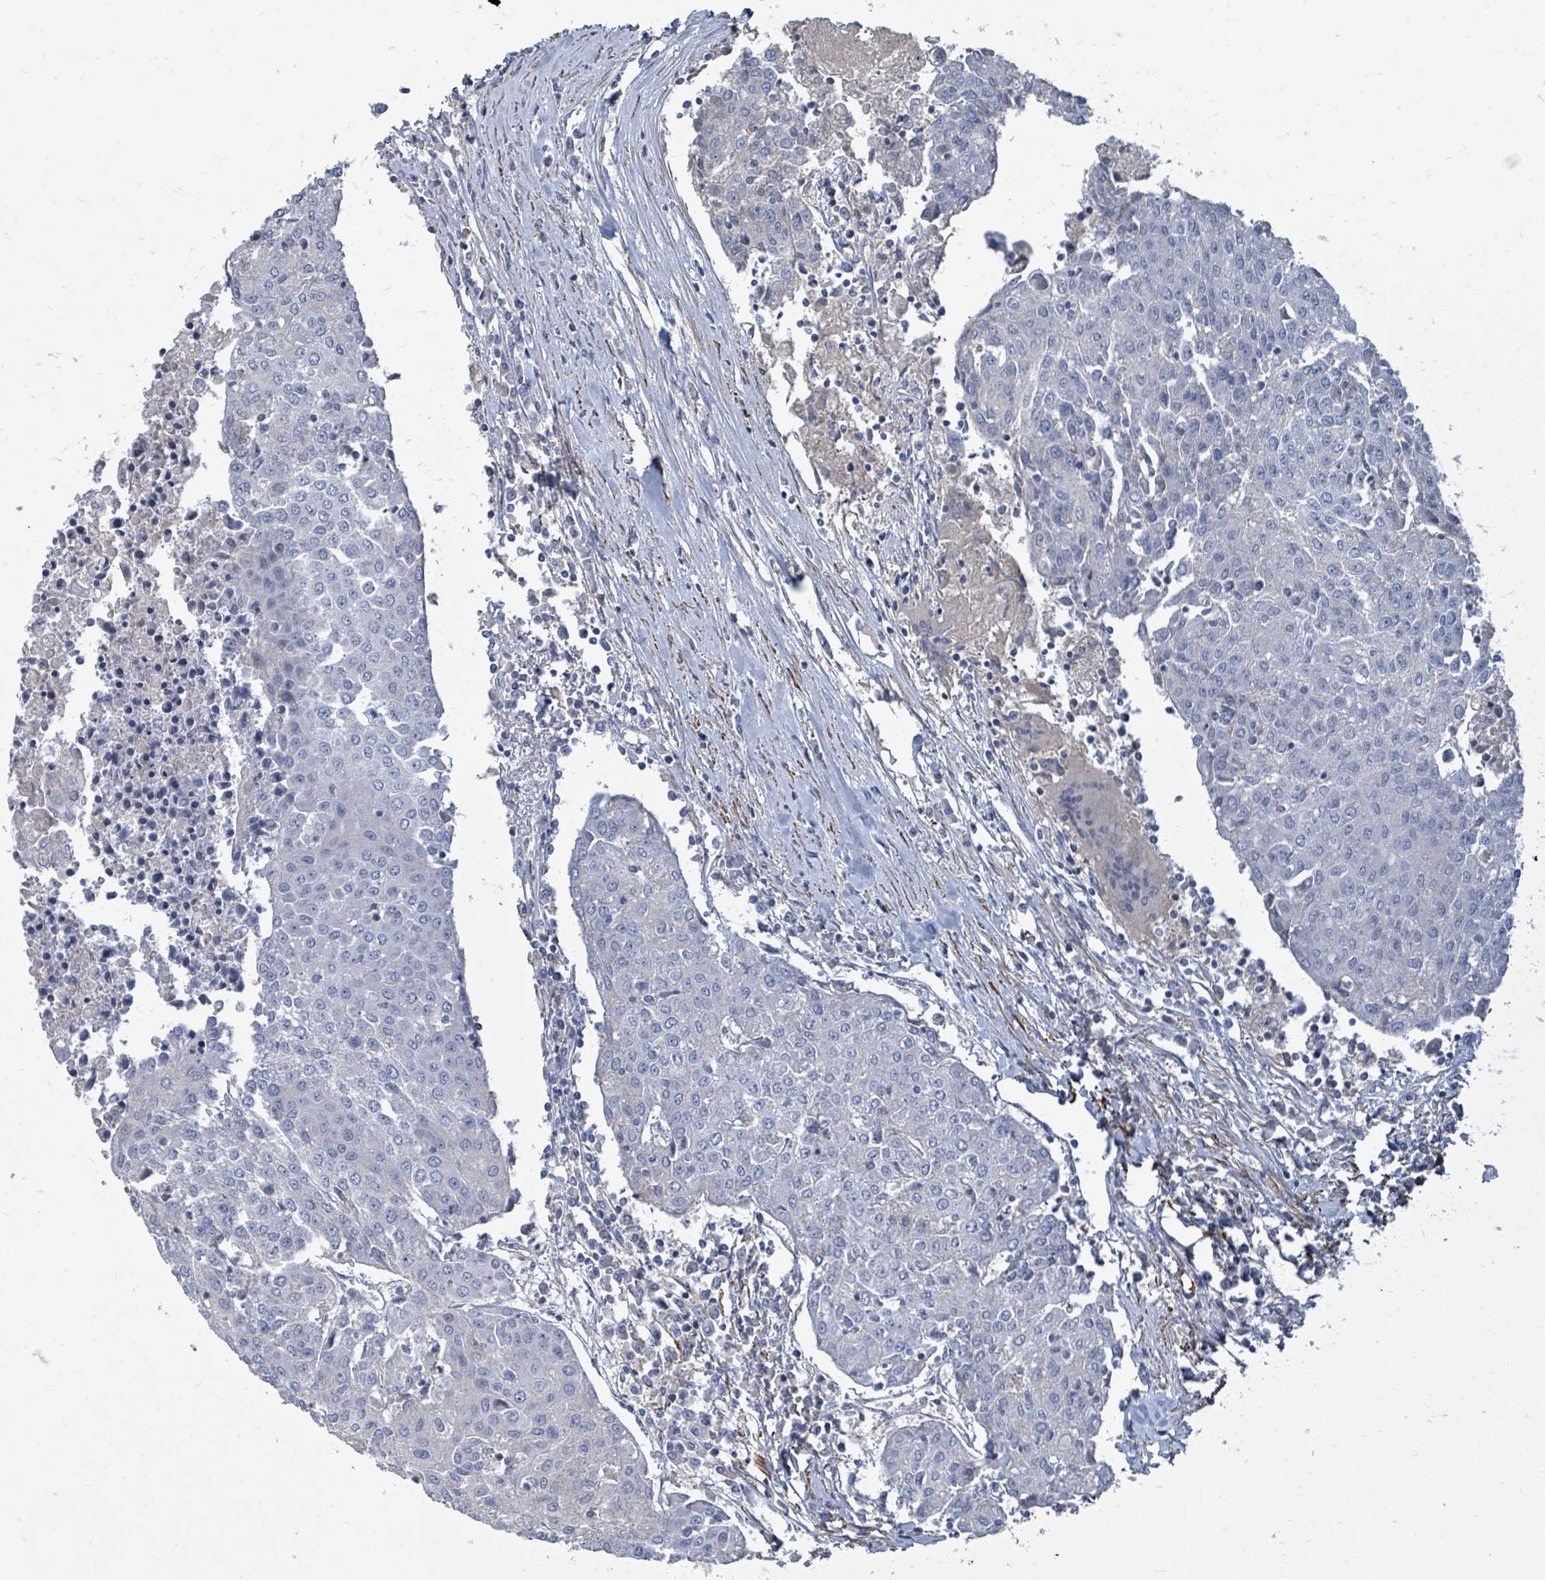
{"staining": {"intensity": "negative", "quantity": "none", "location": "none"}, "tissue": "urothelial cancer", "cell_type": "Tumor cells", "image_type": "cancer", "snomed": [{"axis": "morphology", "description": "Urothelial carcinoma, High grade"}, {"axis": "topography", "description": "Urinary bladder"}], "caption": "Tumor cells show no significant protein expression in urothelial cancer. (Brightfield microscopy of DAB (3,3'-diaminobenzidine) IHC at high magnification).", "gene": "ARGFX", "patient": {"sex": "female", "age": 85}}